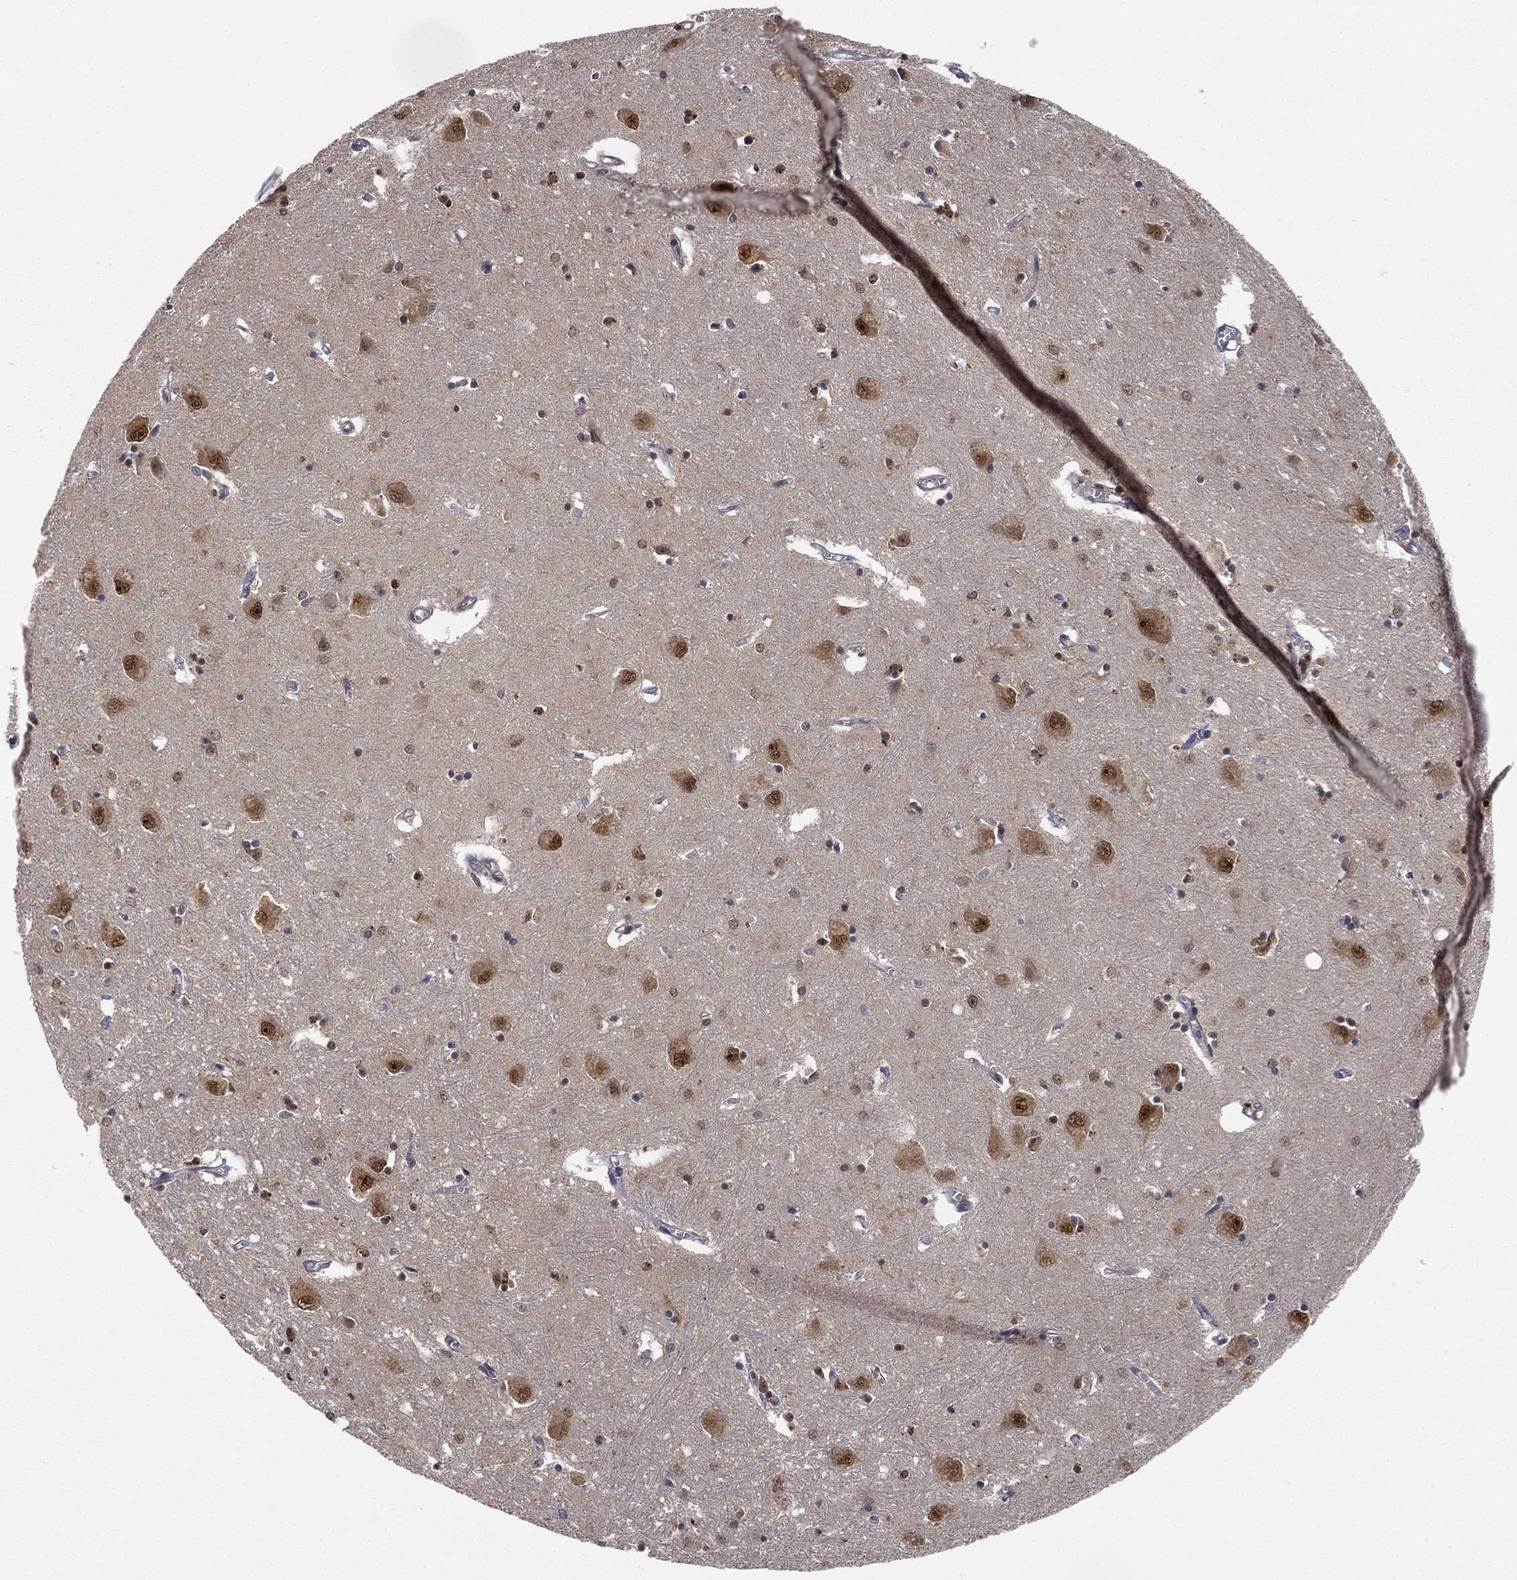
{"staining": {"intensity": "moderate", "quantity": "<25%", "location": "nuclear"}, "tissue": "caudate", "cell_type": "Glial cells", "image_type": "normal", "snomed": [{"axis": "morphology", "description": "Normal tissue, NOS"}, {"axis": "topography", "description": "Lateral ventricle wall"}], "caption": "Protein expression analysis of benign caudate reveals moderate nuclear expression in approximately <25% of glial cells. (Brightfield microscopy of DAB IHC at high magnification).", "gene": "WDR26", "patient": {"sex": "male", "age": 54}}